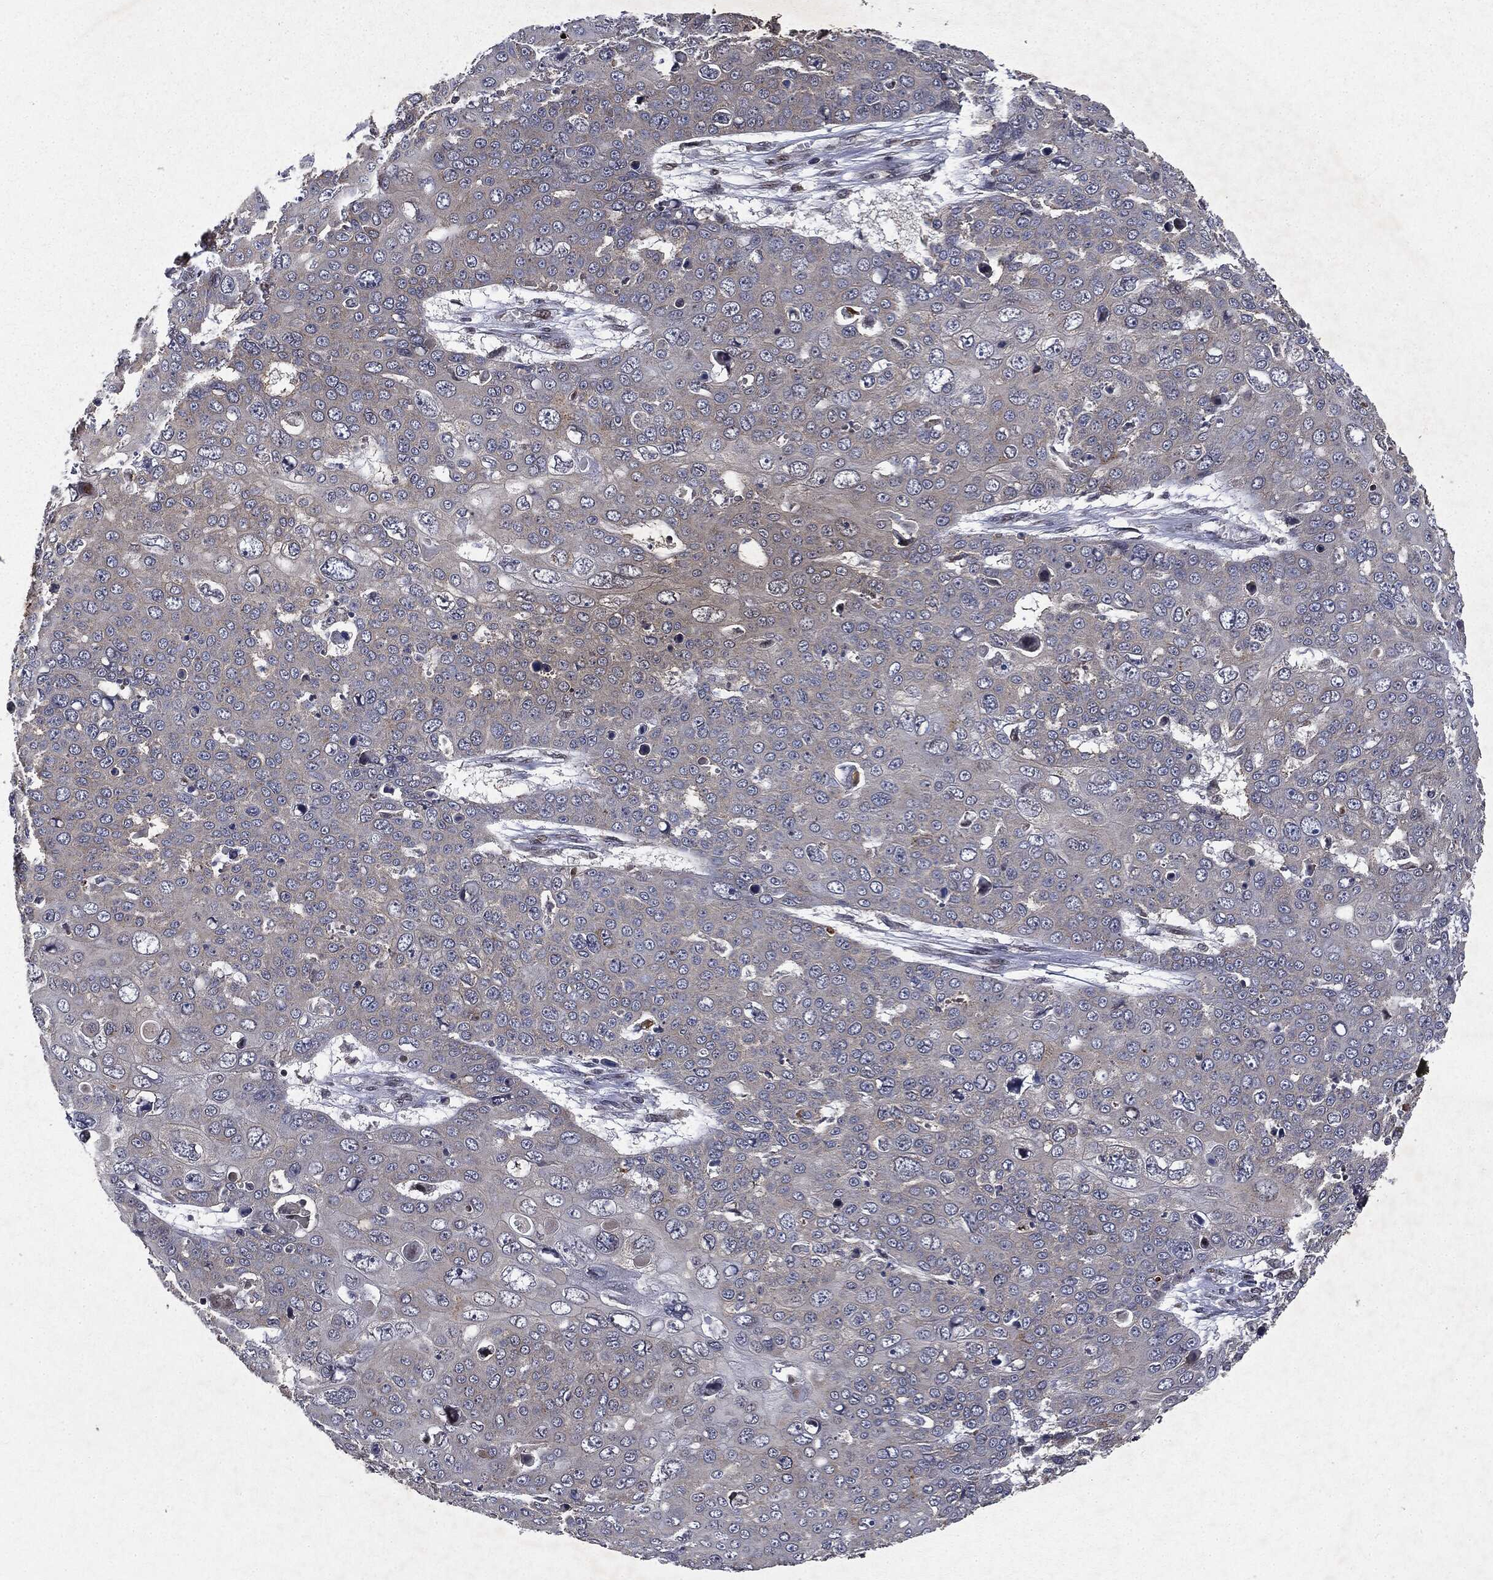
{"staining": {"intensity": "moderate", "quantity": "<25%", "location": "cytoplasmic/membranous"}, "tissue": "skin cancer", "cell_type": "Tumor cells", "image_type": "cancer", "snomed": [{"axis": "morphology", "description": "Squamous cell carcinoma, NOS"}, {"axis": "topography", "description": "Skin"}], "caption": "Tumor cells exhibit low levels of moderate cytoplasmic/membranous positivity in approximately <25% of cells in human skin cancer (squamous cell carcinoma). The staining was performed using DAB (3,3'-diaminobenzidine), with brown indicating positive protein expression. Nuclei are stained blue with hematoxylin.", "gene": "PLPPR2", "patient": {"sex": "male", "age": 71}}